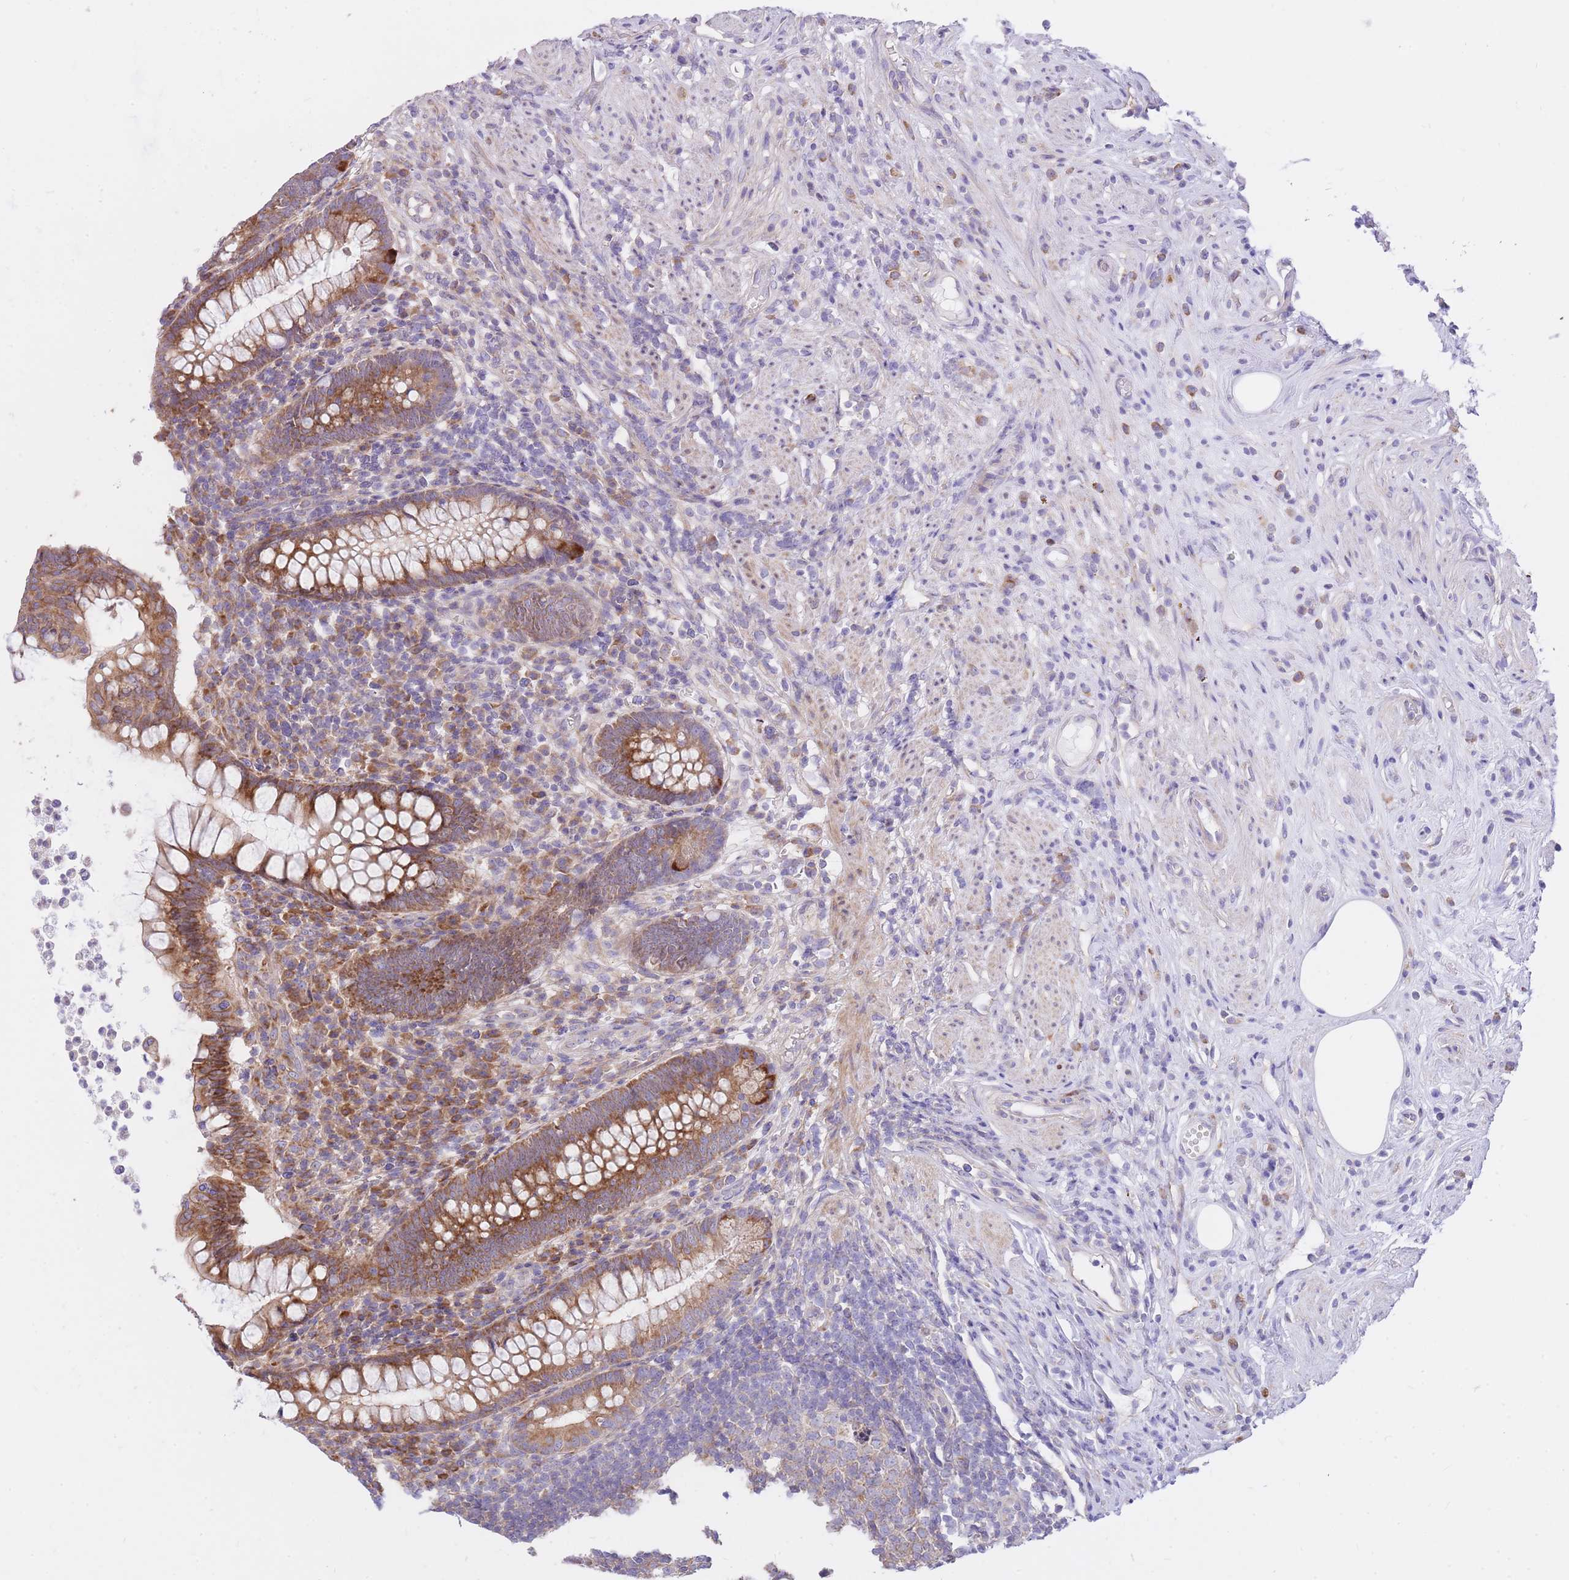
{"staining": {"intensity": "moderate", "quantity": ">75%", "location": "cytoplasmic/membranous"}, "tissue": "appendix", "cell_type": "Glandular cells", "image_type": "normal", "snomed": [{"axis": "morphology", "description": "Normal tissue, NOS"}, {"axis": "topography", "description": "Appendix"}], "caption": "Benign appendix demonstrates moderate cytoplasmic/membranous staining in approximately >75% of glandular cells Using DAB (3,3'-diaminobenzidine) (brown) and hematoxylin (blue) stains, captured at high magnification using brightfield microscopy..", "gene": "GBP7", "patient": {"sex": "female", "age": 56}}